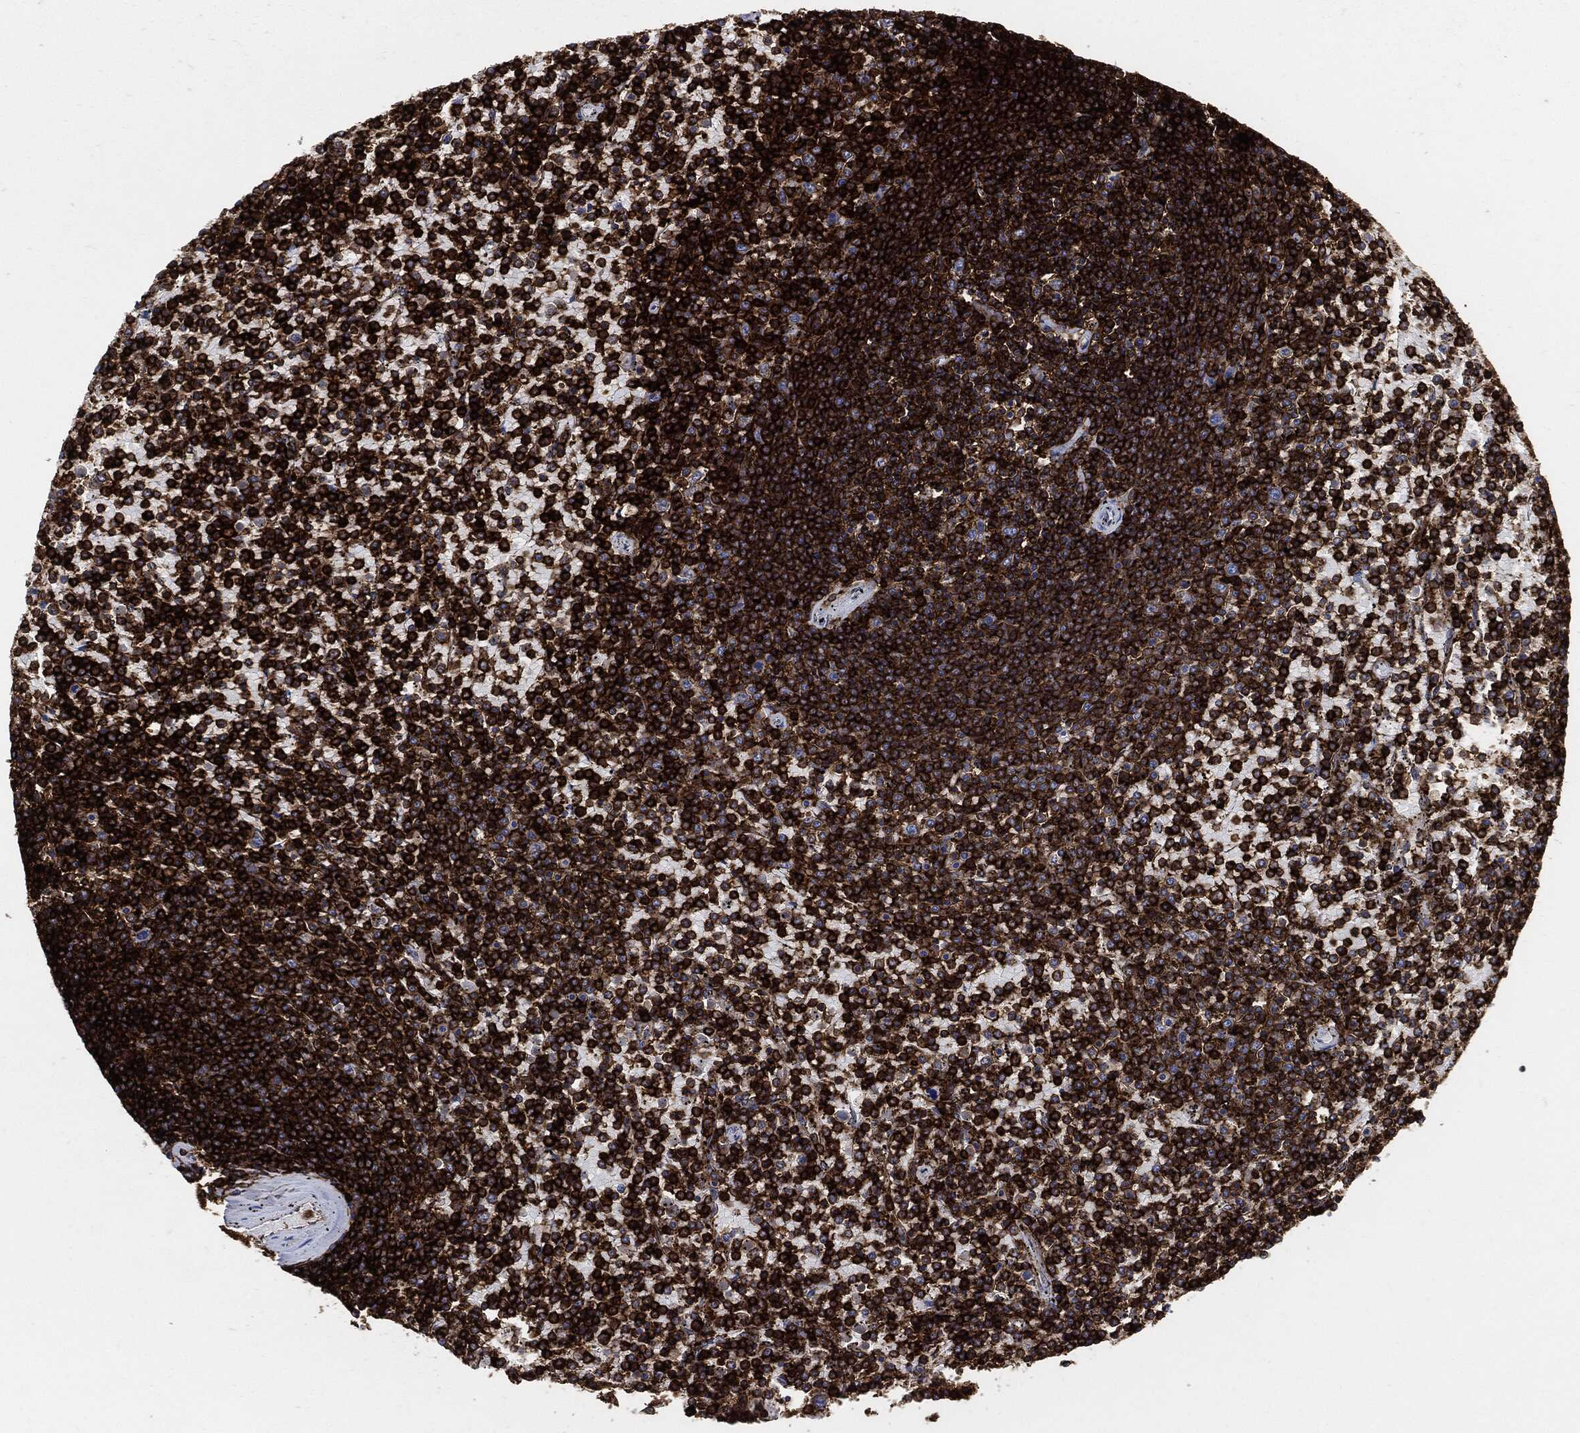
{"staining": {"intensity": "strong", "quantity": ">75%", "location": "cytoplasmic/membranous"}, "tissue": "lymphoma", "cell_type": "Tumor cells", "image_type": "cancer", "snomed": [{"axis": "morphology", "description": "Malignant lymphoma, non-Hodgkin's type, Low grade"}, {"axis": "topography", "description": "Spleen"}], "caption": "Brown immunohistochemical staining in malignant lymphoma, non-Hodgkin's type (low-grade) demonstrates strong cytoplasmic/membranous positivity in approximately >75% of tumor cells.", "gene": "PTPRC", "patient": {"sex": "female", "age": 77}}